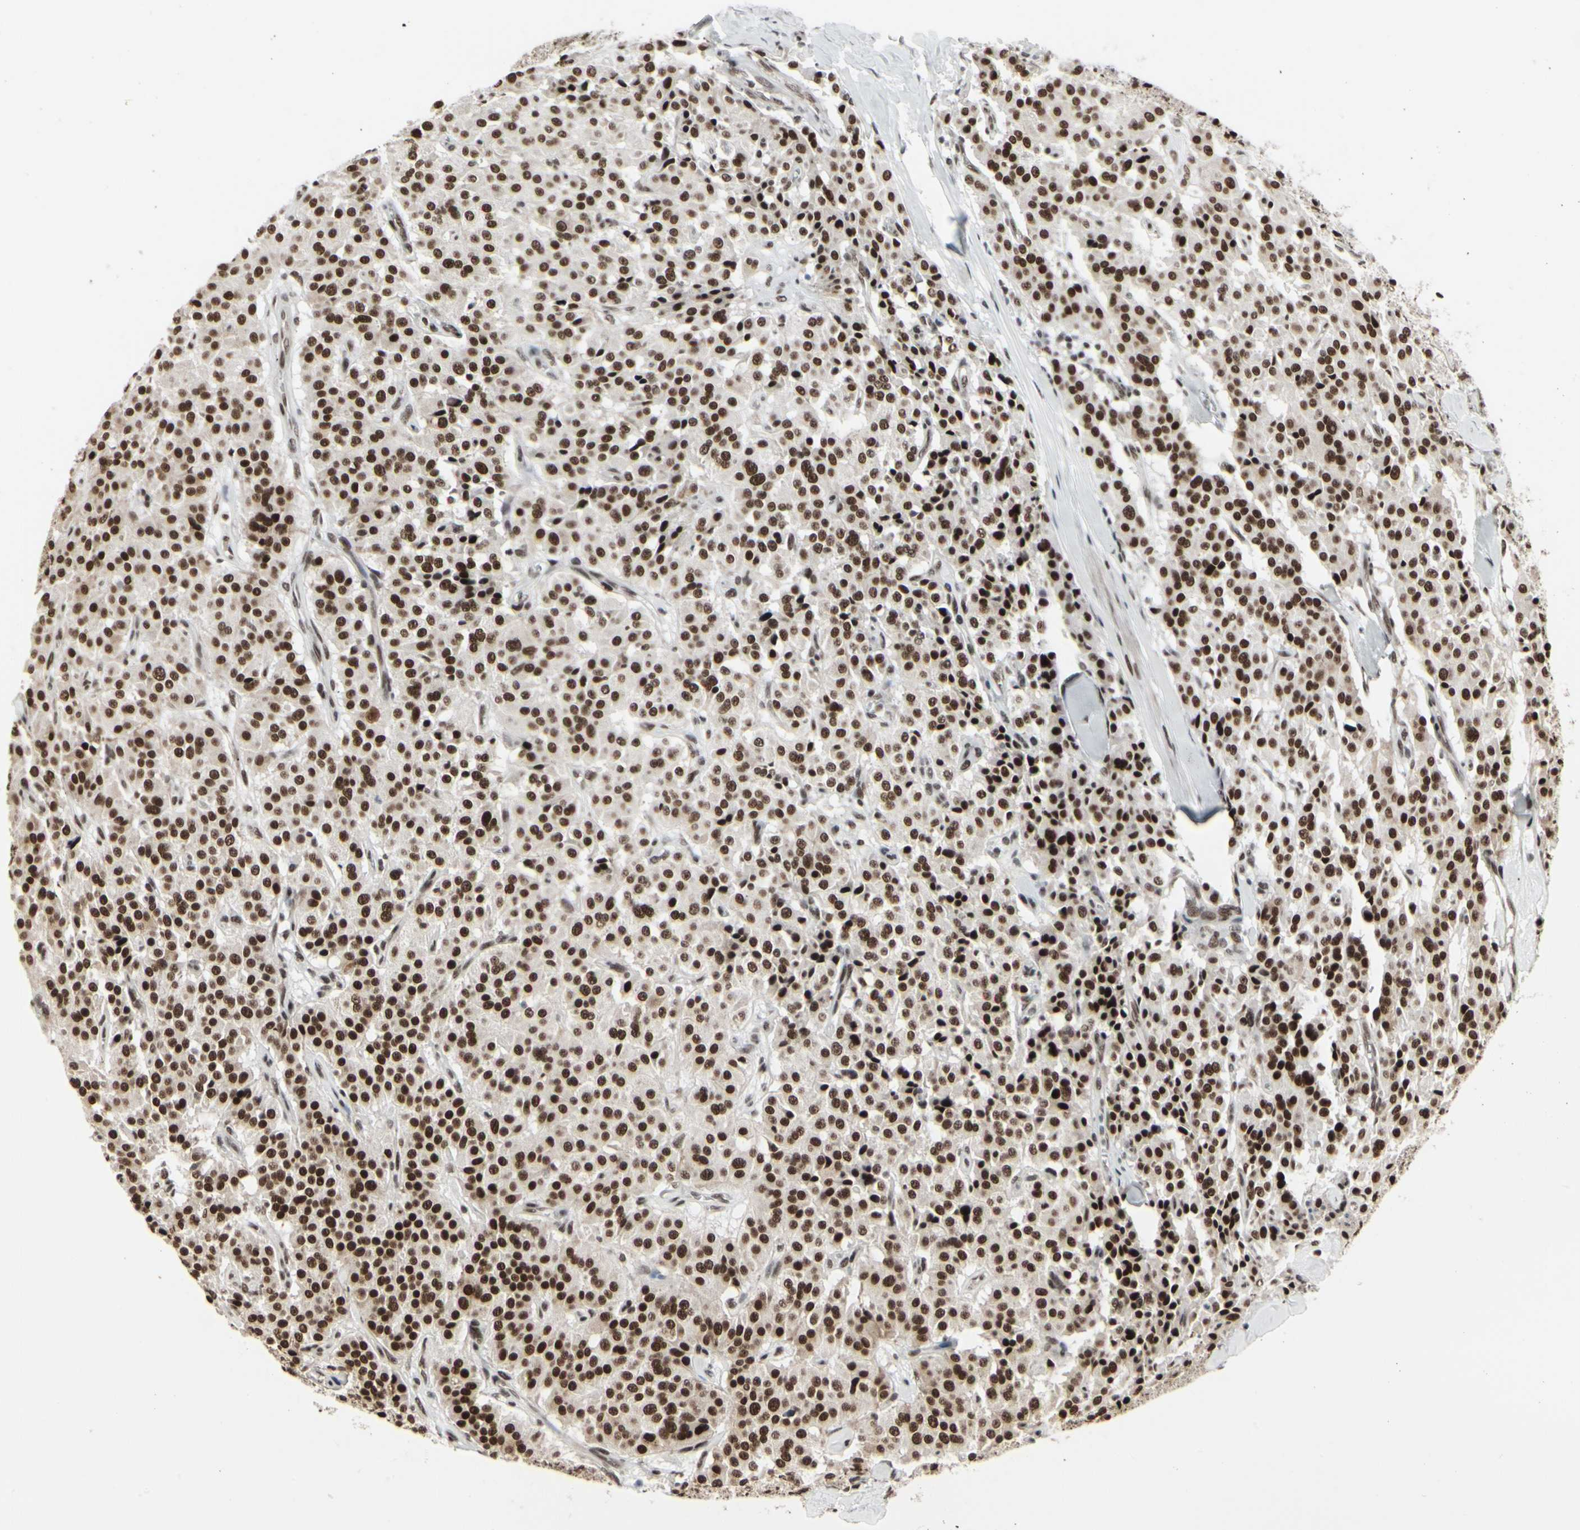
{"staining": {"intensity": "strong", "quantity": ">75%", "location": "nuclear"}, "tissue": "carcinoid", "cell_type": "Tumor cells", "image_type": "cancer", "snomed": [{"axis": "morphology", "description": "Carcinoid, malignant, NOS"}, {"axis": "topography", "description": "Lung"}], "caption": "IHC image of malignant carcinoid stained for a protein (brown), which shows high levels of strong nuclear positivity in about >75% of tumor cells.", "gene": "HMG20A", "patient": {"sex": "male", "age": 30}}